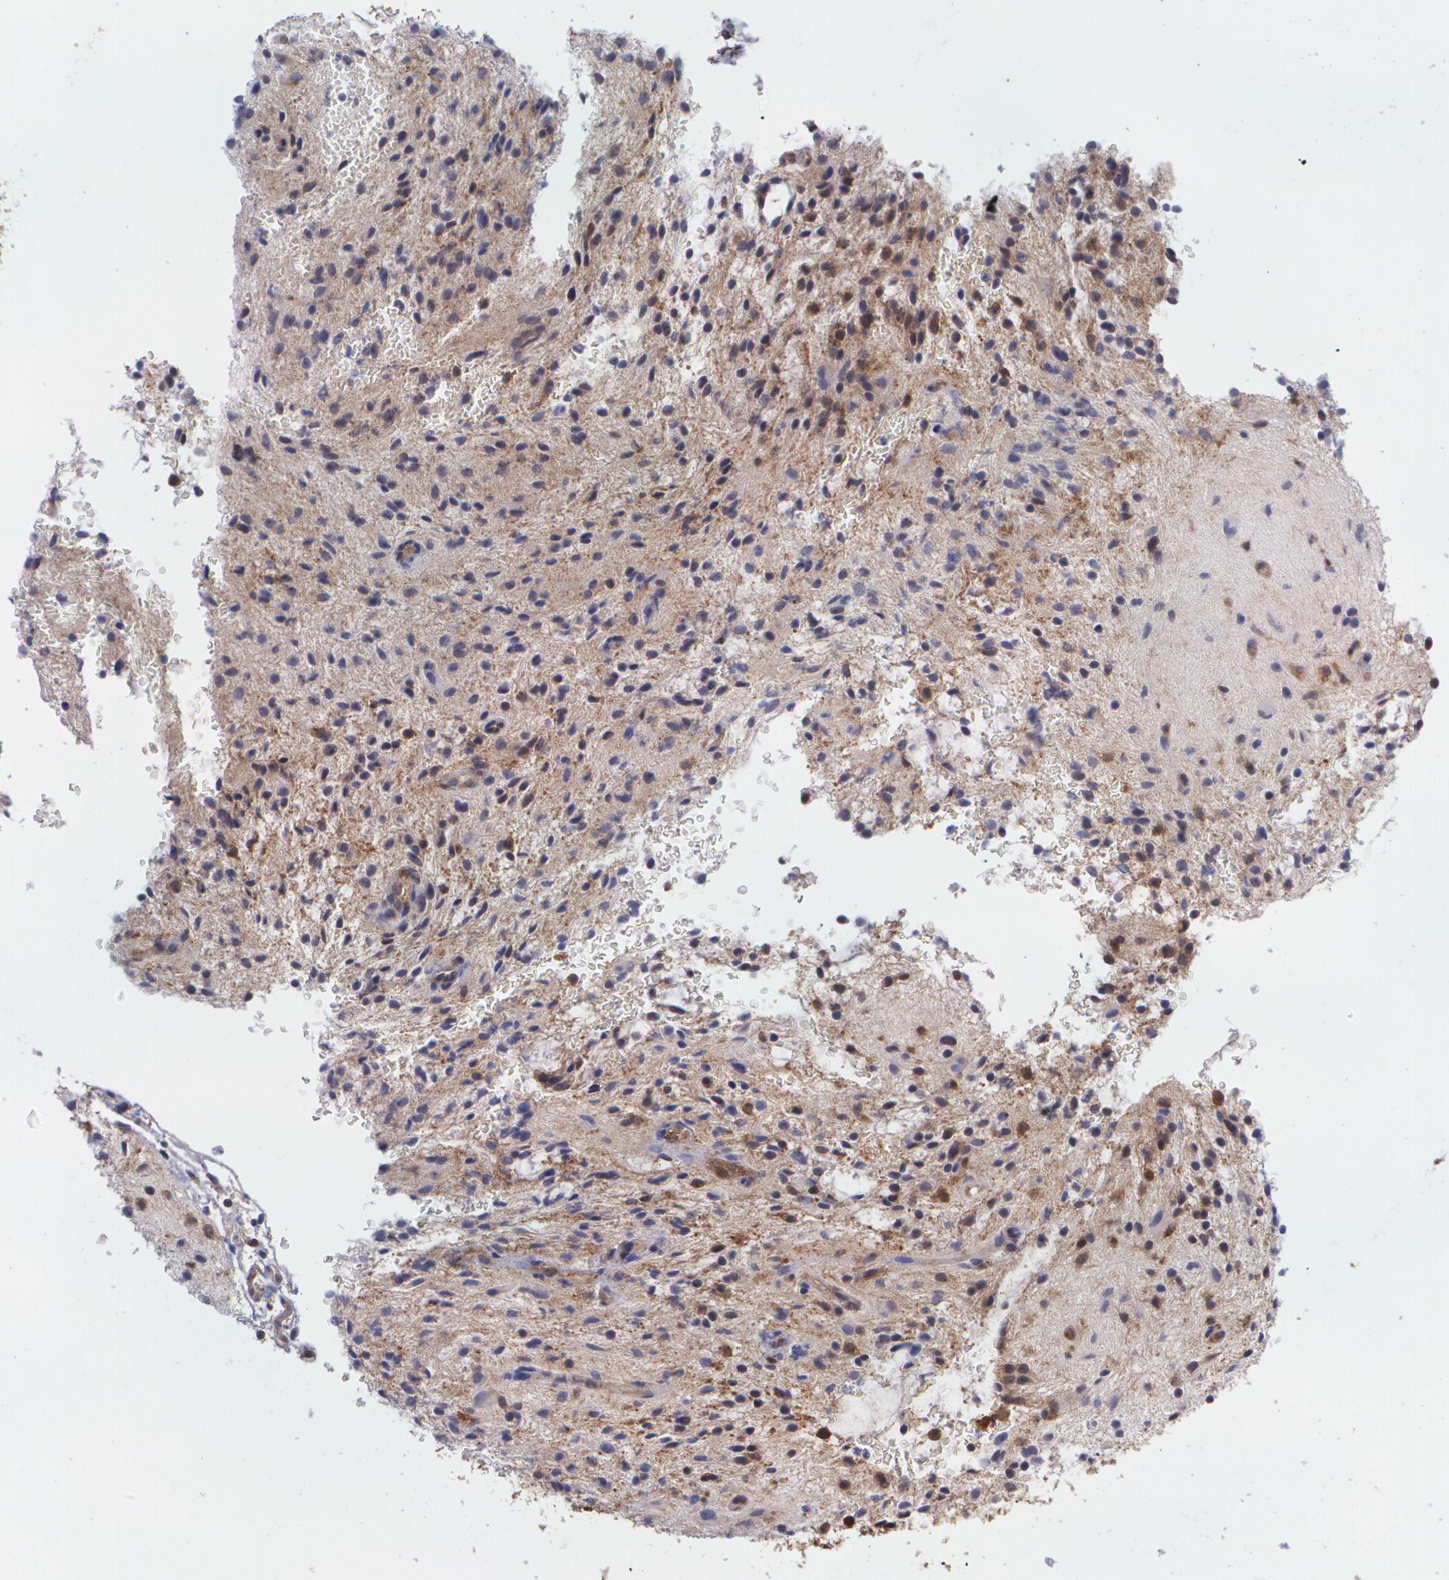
{"staining": {"intensity": "weak", "quantity": ">75%", "location": "cytoplasmic/membranous"}, "tissue": "glioma", "cell_type": "Tumor cells", "image_type": "cancer", "snomed": [{"axis": "morphology", "description": "Glioma, malignant, NOS"}, {"axis": "topography", "description": "Cerebellum"}], "caption": "Weak cytoplasmic/membranous protein staining is appreciated in approximately >75% of tumor cells in glioma (malignant). The staining was performed using DAB (3,3'-diaminobenzidine), with brown indicating positive protein expression. Nuclei are stained blue with hematoxylin.", "gene": "HSPH1", "patient": {"sex": "female", "age": 10}}